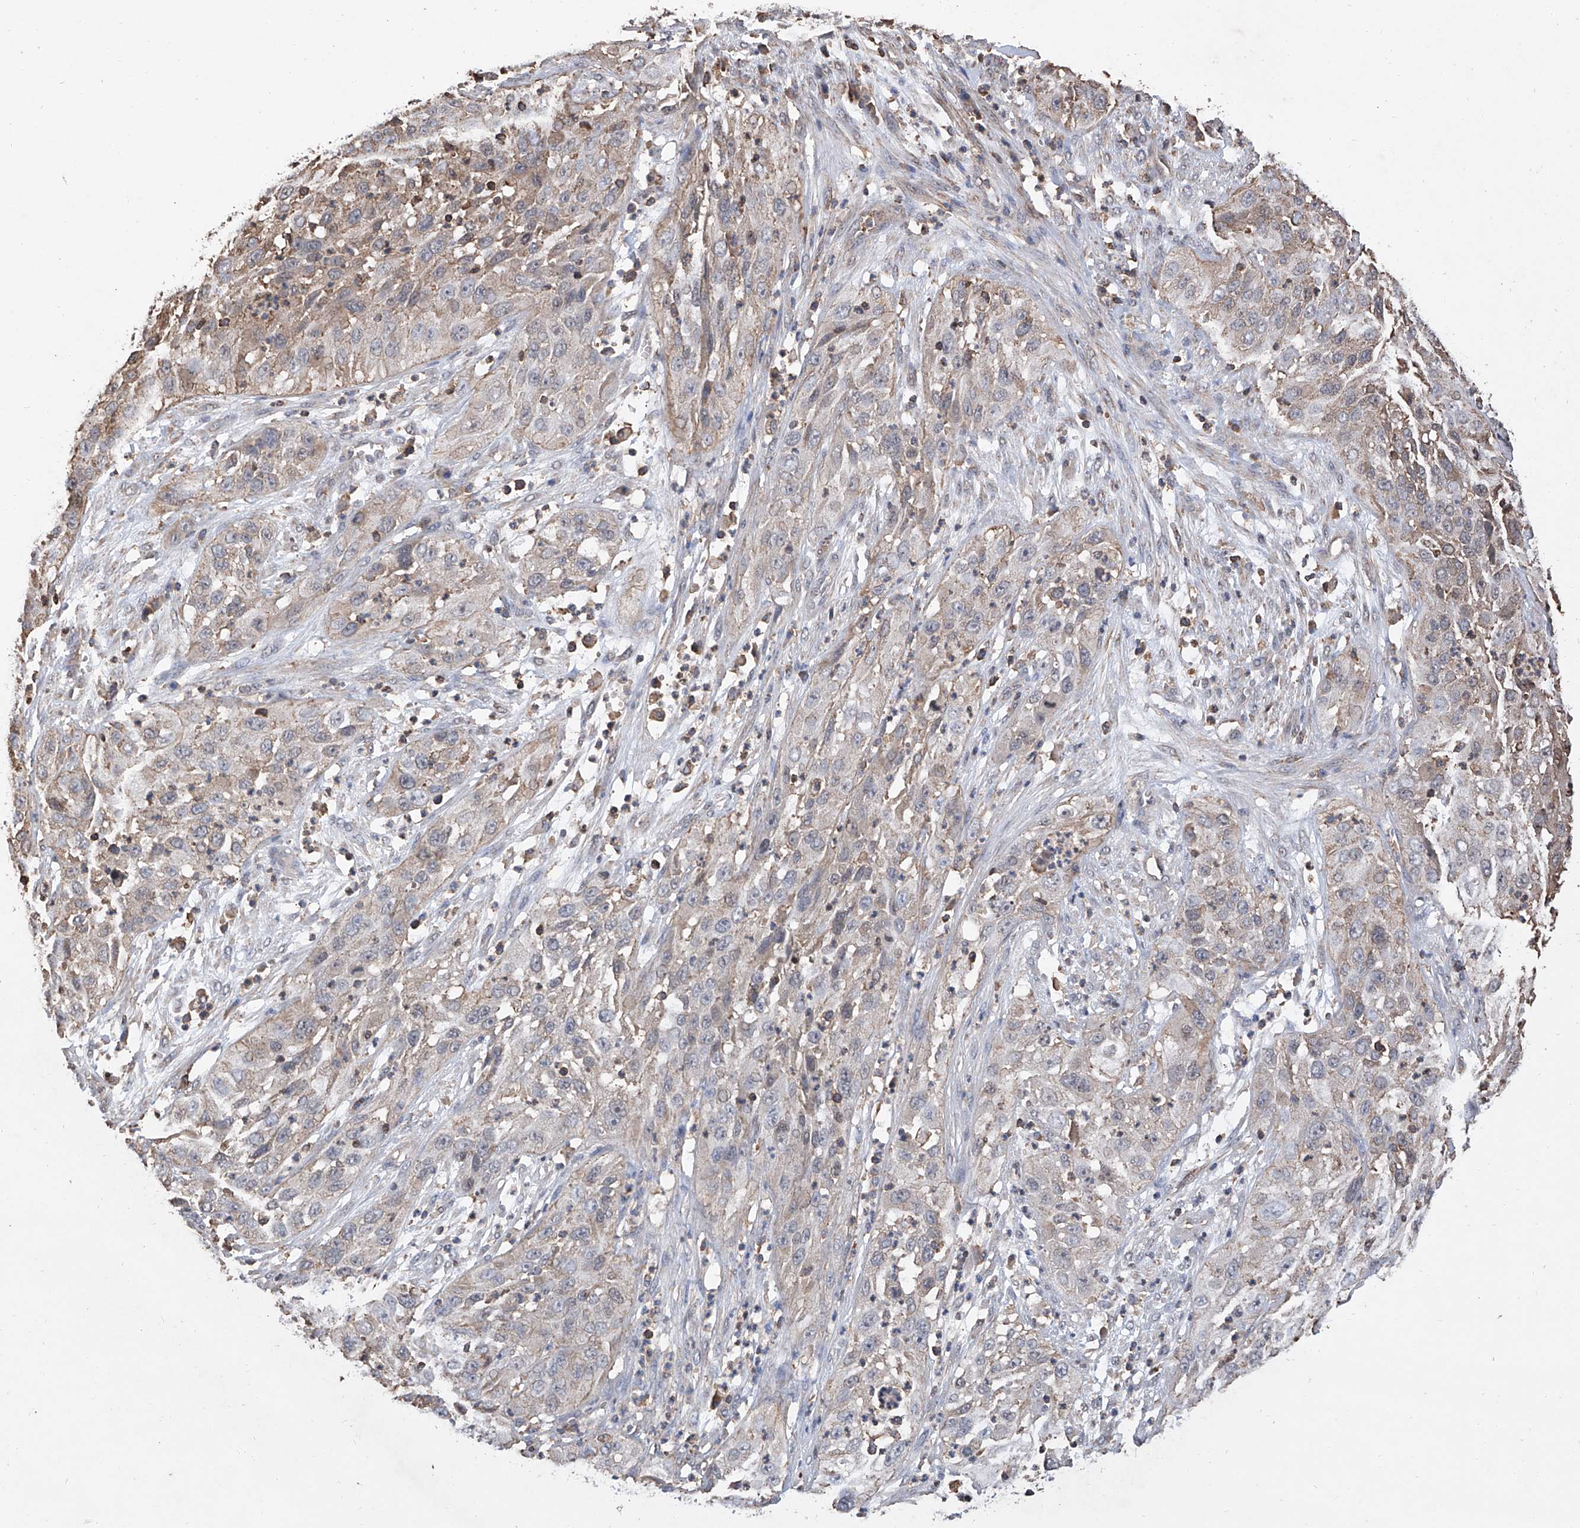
{"staining": {"intensity": "weak", "quantity": "<25%", "location": "cytoplasmic/membranous"}, "tissue": "cervical cancer", "cell_type": "Tumor cells", "image_type": "cancer", "snomed": [{"axis": "morphology", "description": "Squamous cell carcinoma, NOS"}, {"axis": "topography", "description": "Cervix"}], "caption": "Squamous cell carcinoma (cervical) was stained to show a protein in brown. There is no significant staining in tumor cells.", "gene": "GPT", "patient": {"sex": "female", "age": 32}}